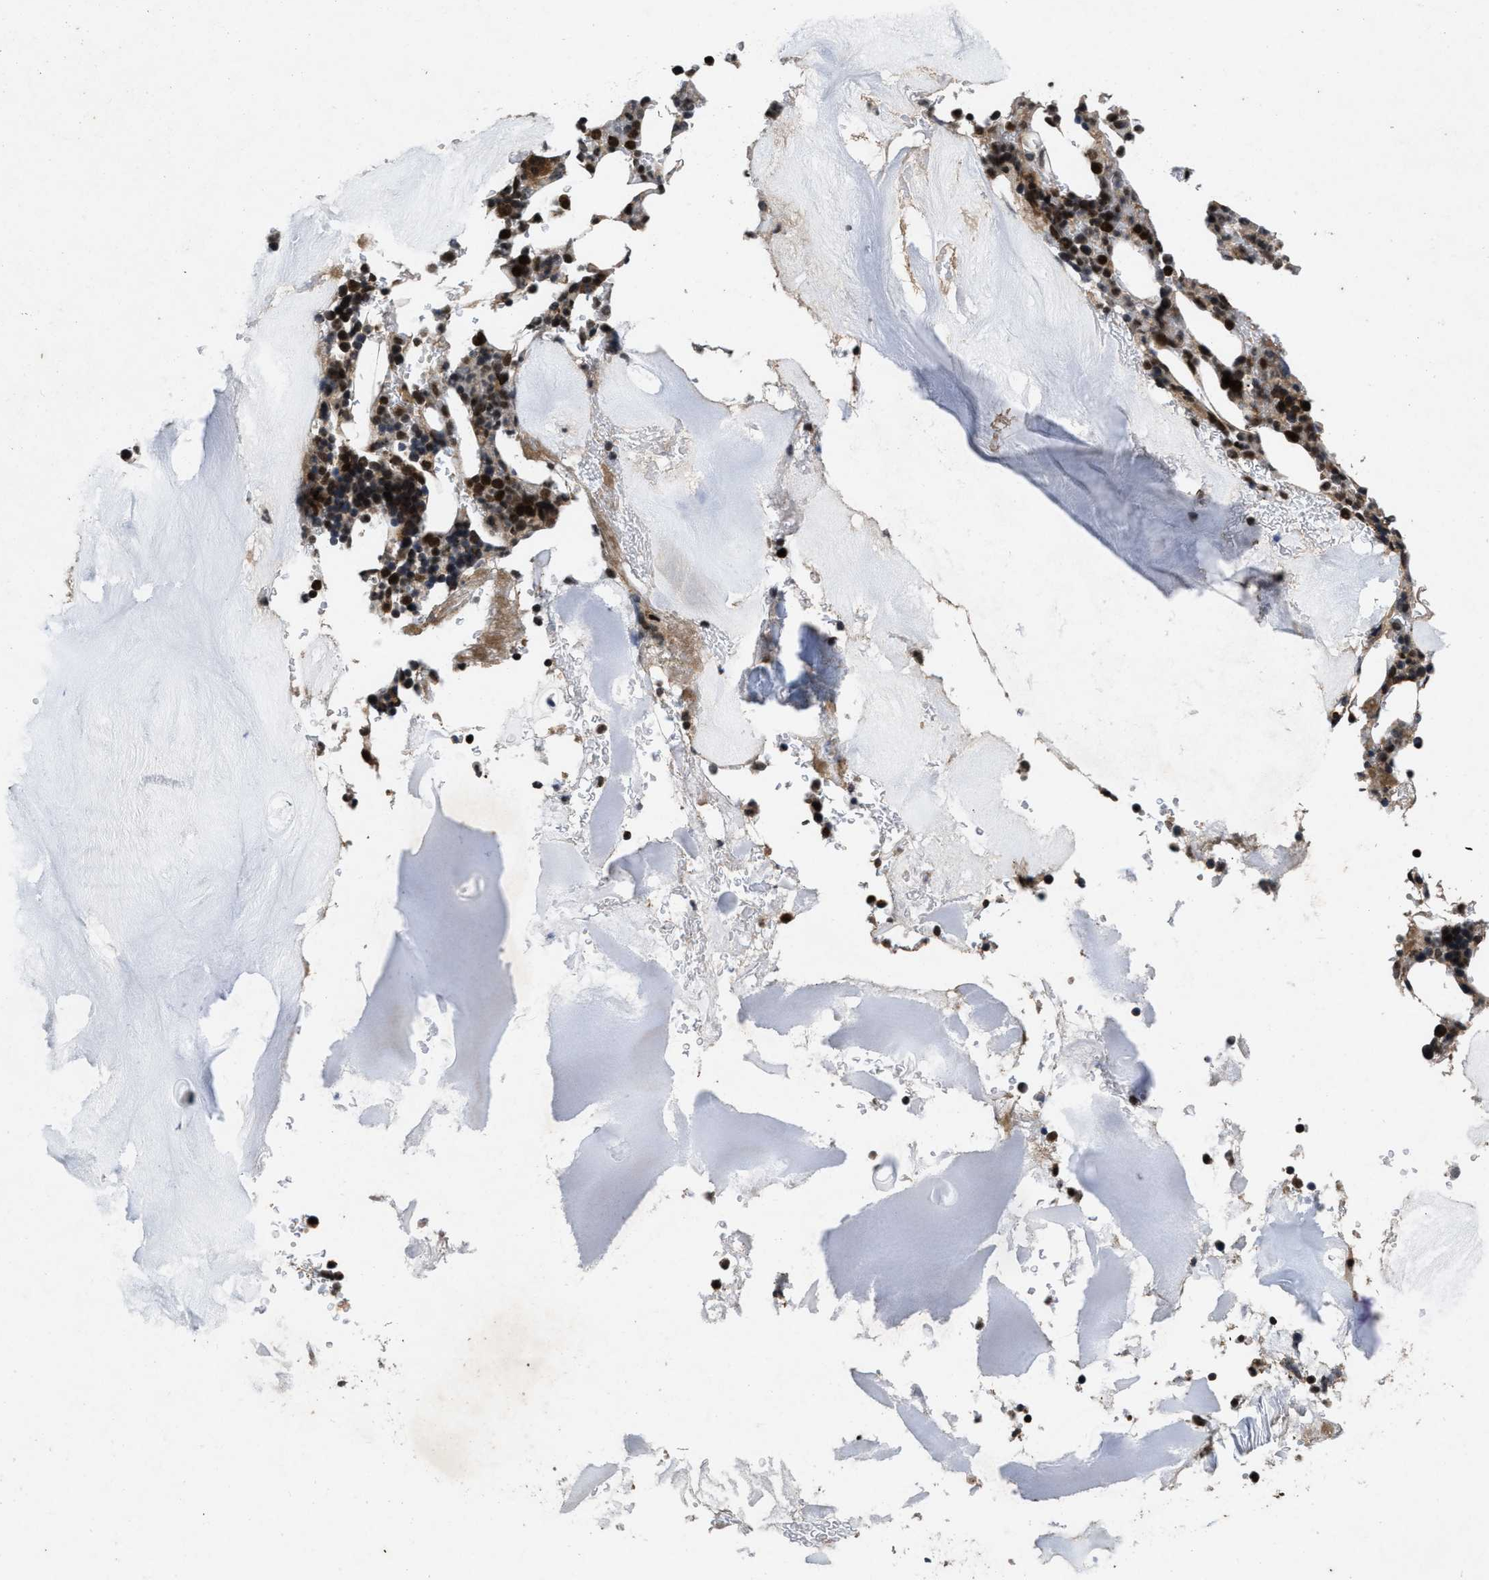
{"staining": {"intensity": "moderate", "quantity": "<25%", "location": "cytoplasmic/membranous,nuclear"}, "tissue": "bone marrow", "cell_type": "Hematopoietic cells", "image_type": "normal", "snomed": [{"axis": "morphology", "description": "Normal tissue, NOS"}, {"axis": "topography", "description": "Bone marrow"}], "caption": "IHC image of normal bone marrow: bone marrow stained using immunohistochemistry (IHC) shows low levels of moderate protein expression localized specifically in the cytoplasmic/membranous,nuclear of hematopoietic cells, appearing as a cytoplasmic/membranous,nuclear brown color.", "gene": "ZNHIT1", "patient": {"sex": "female", "age": 81}}